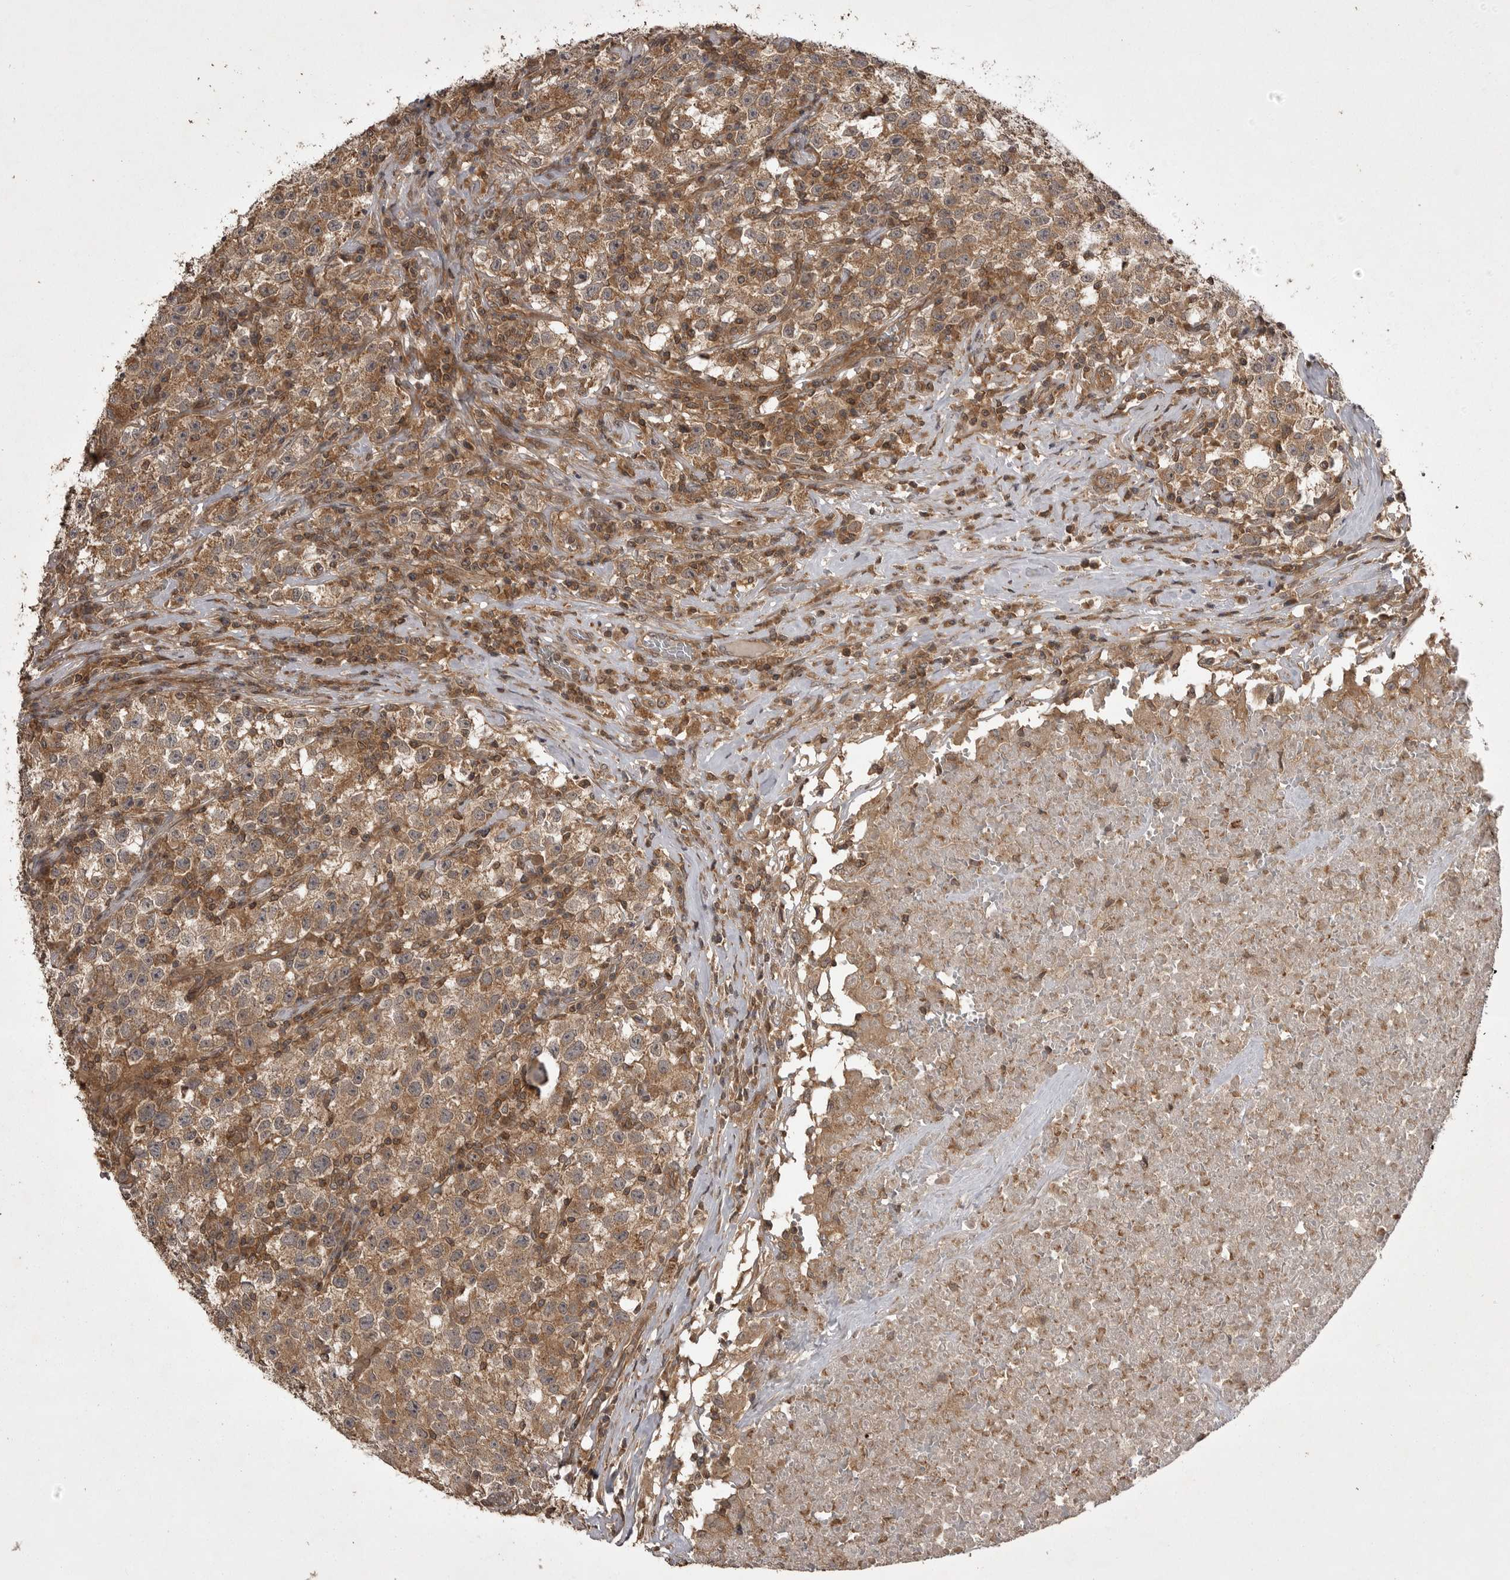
{"staining": {"intensity": "moderate", "quantity": ">75%", "location": "cytoplasmic/membranous"}, "tissue": "testis cancer", "cell_type": "Tumor cells", "image_type": "cancer", "snomed": [{"axis": "morphology", "description": "Seminoma, NOS"}, {"axis": "topography", "description": "Testis"}], "caption": "Tumor cells show moderate cytoplasmic/membranous staining in approximately >75% of cells in testis cancer (seminoma).", "gene": "STK24", "patient": {"sex": "male", "age": 22}}